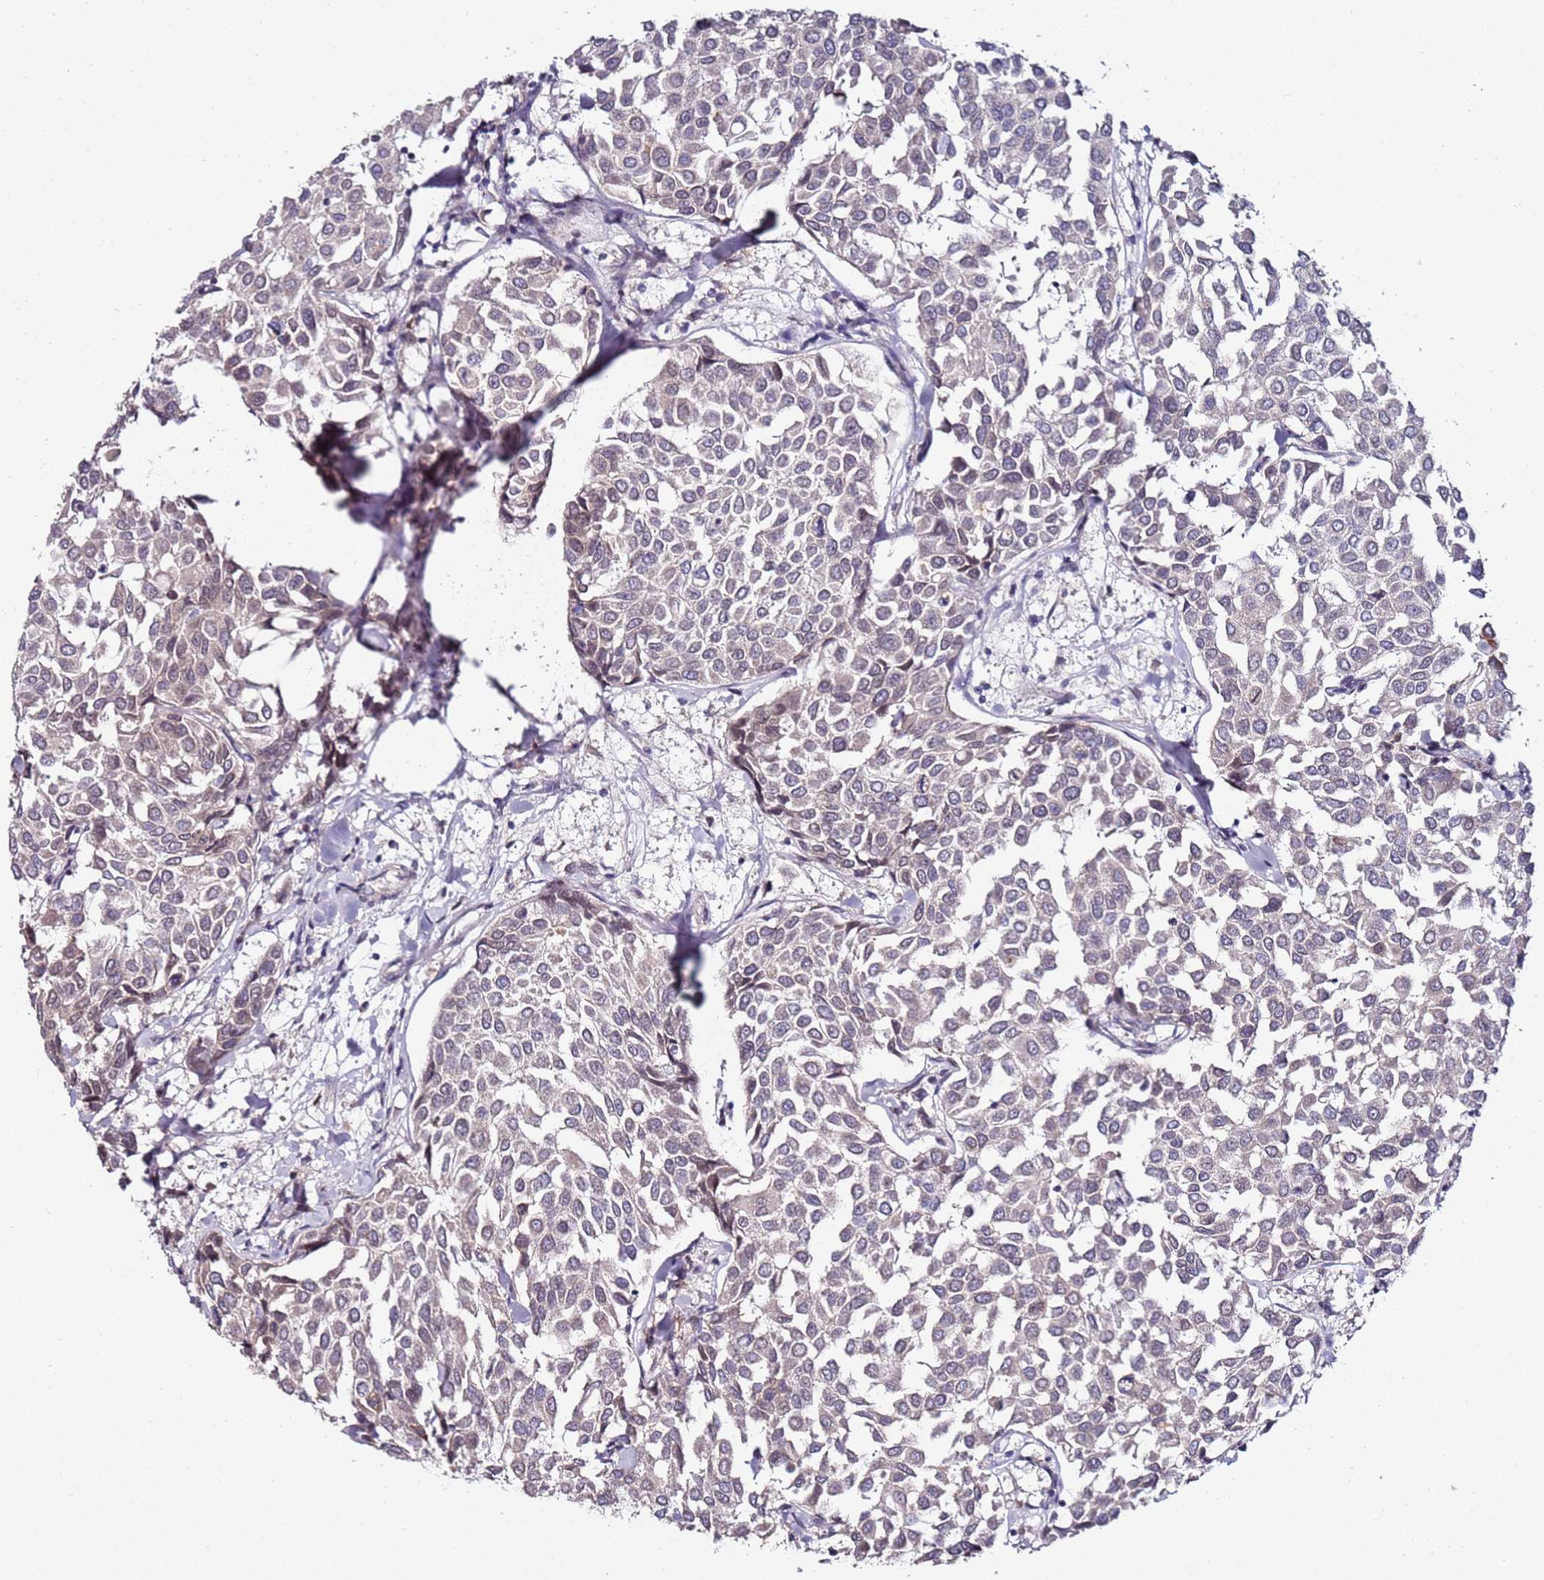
{"staining": {"intensity": "weak", "quantity": "<25%", "location": "cytoplasmic/membranous"}, "tissue": "breast cancer", "cell_type": "Tumor cells", "image_type": "cancer", "snomed": [{"axis": "morphology", "description": "Duct carcinoma"}, {"axis": "topography", "description": "Breast"}], "caption": "Tumor cells are negative for protein expression in human breast intraductal carcinoma.", "gene": "DUSP28", "patient": {"sex": "female", "age": 55}}